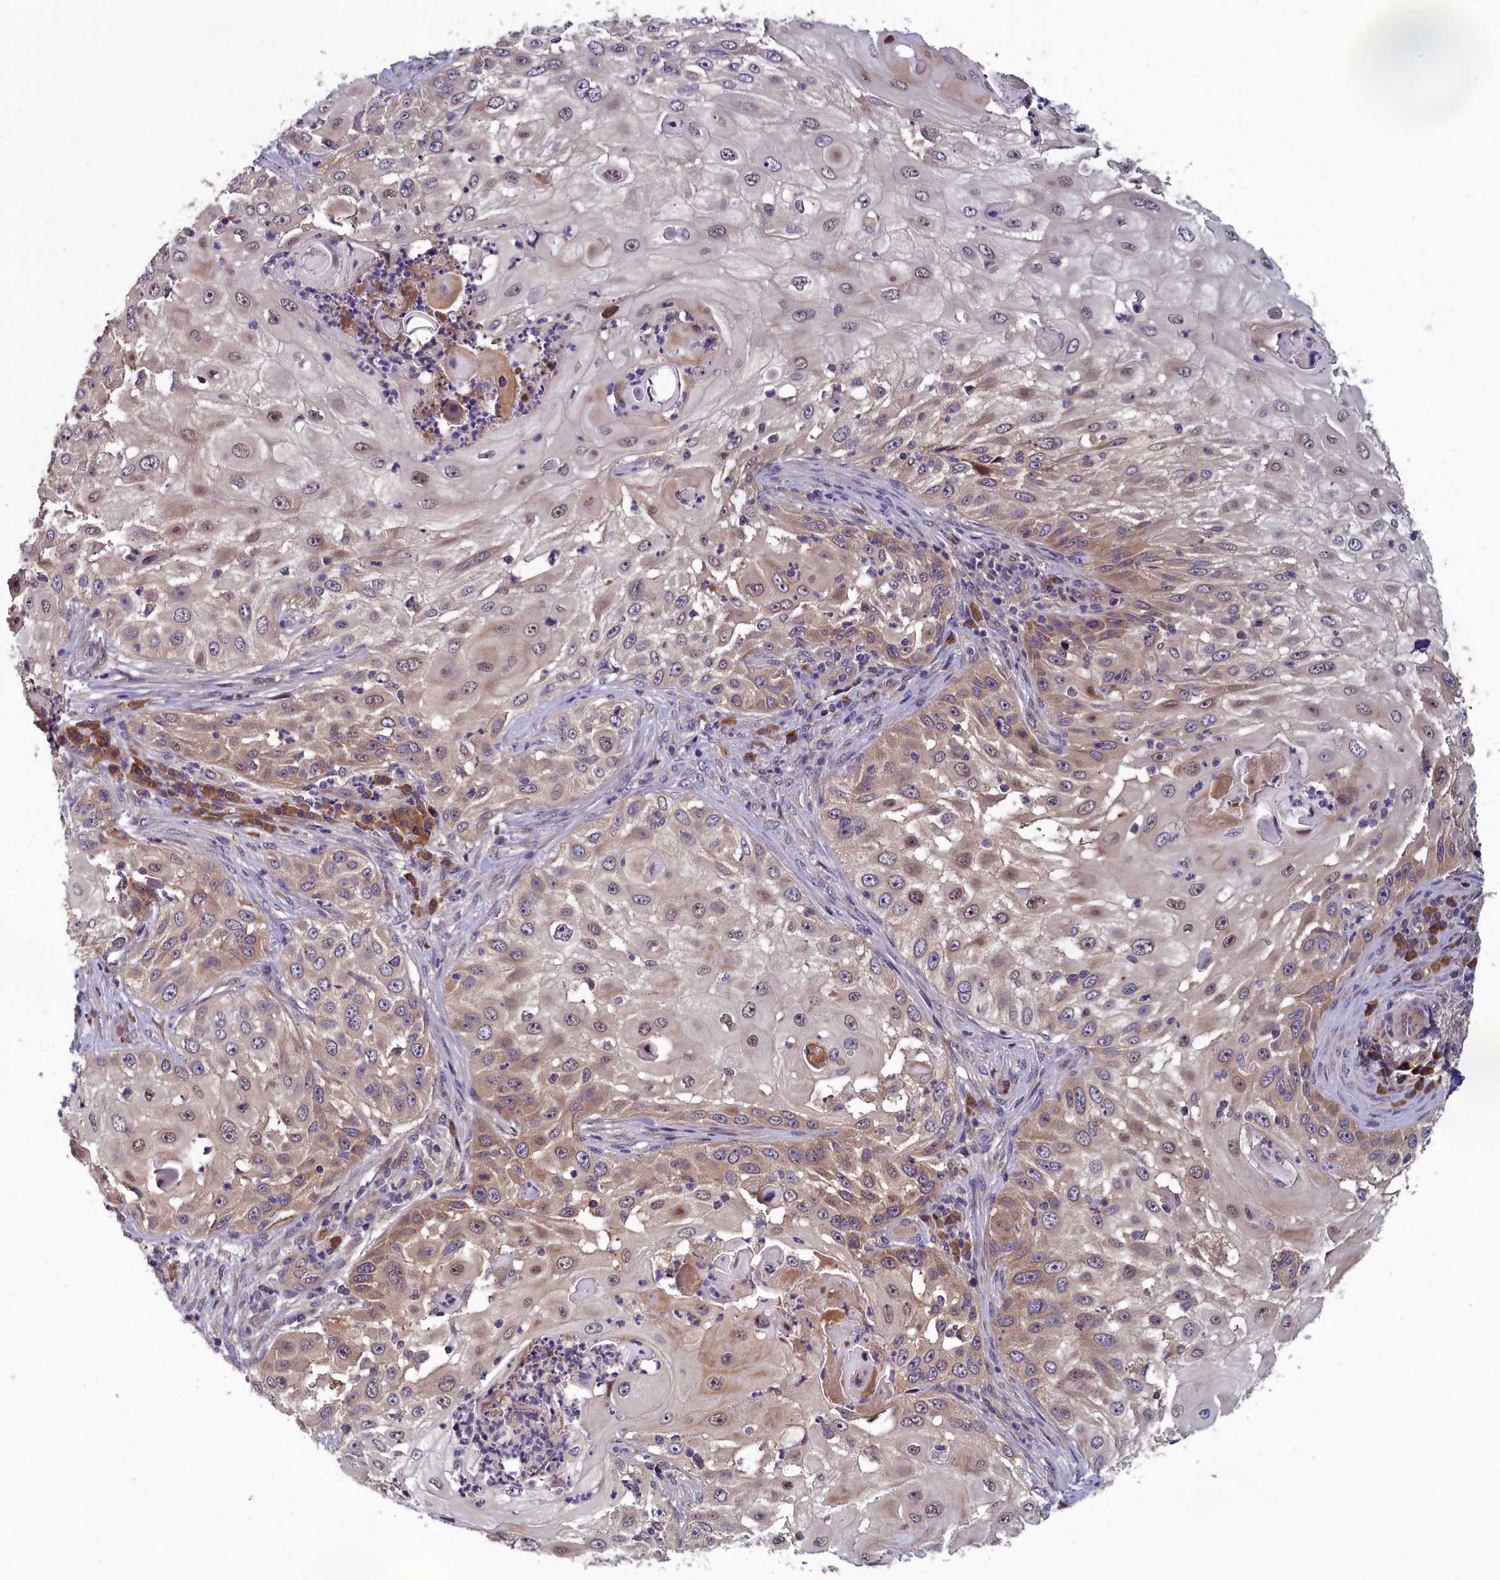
{"staining": {"intensity": "weak", "quantity": "25%-75%", "location": "cytoplasmic/membranous"}, "tissue": "skin cancer", "cell_type": "Tumor cells", "image_type": "cancer", "snomed": [{"axis": "morphology", "description": "Squamous cell carcinoma, NOS"}, {"axis": "topography", "description": "Skin"}], "caption": "Immunohistochemistry (IHC) (DAB) staining of skin cancer (squamous cell carcinoma) displays weak cytoplasmic/membranous protein staining in approximately 25%-75% of tumor cells.", "gene": "CCDC15", "patient": {"sex": "female", "age": 44}}